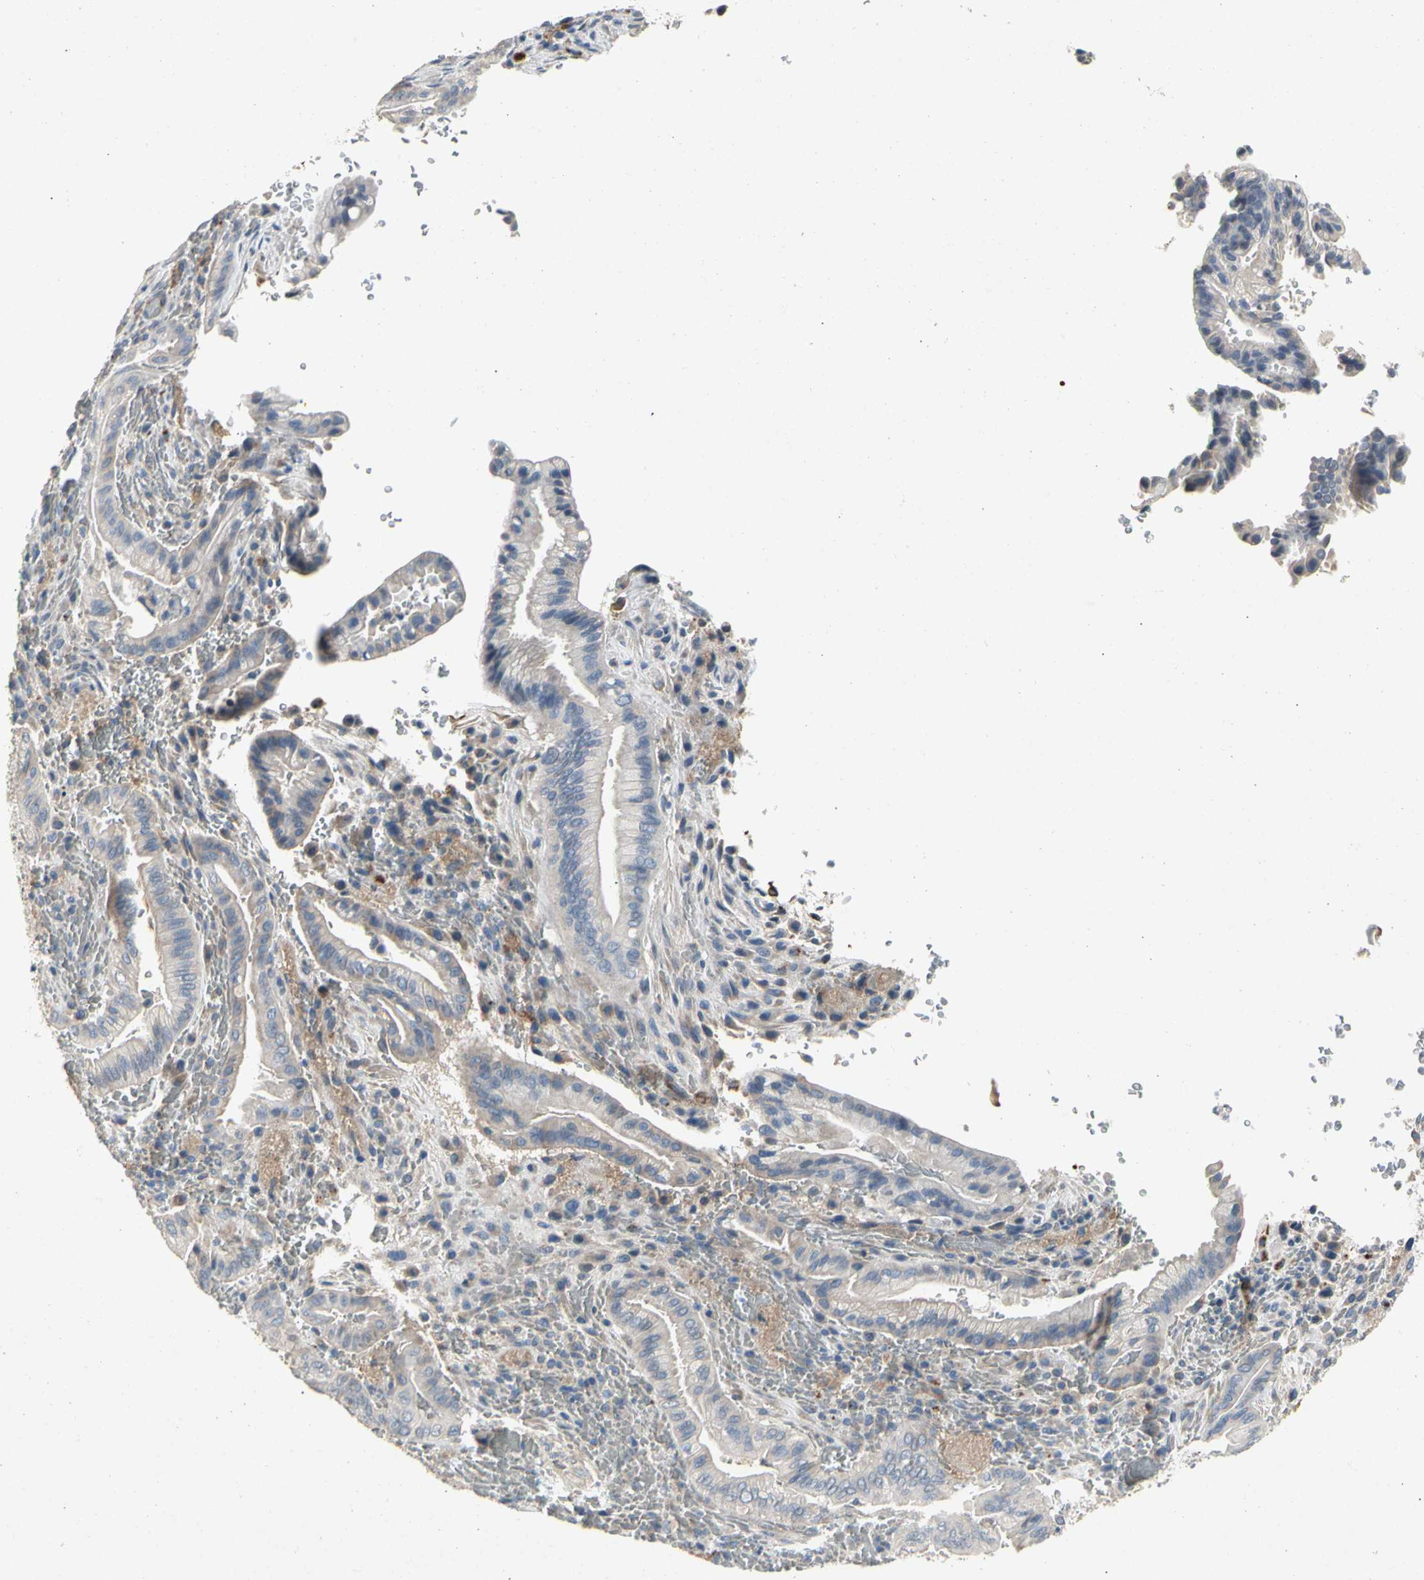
{"staining": {"intensity": "negative", "quantity": "none", "location": "none"}, "tissue": "liver cancer", "cell_type": "Tumor cells", "image_type": "cancer", "snomed": [{"axis": "morphology", "description": "Cholangiocarcinoma"}, {"axis": "topography", "description": "Liver"}], "caption": "The image exhibits no staining of tumor cells in cholangiocarcinoma (liver).", "gene": "ALPL", "patient": {"sex": "female", "age": 68}}